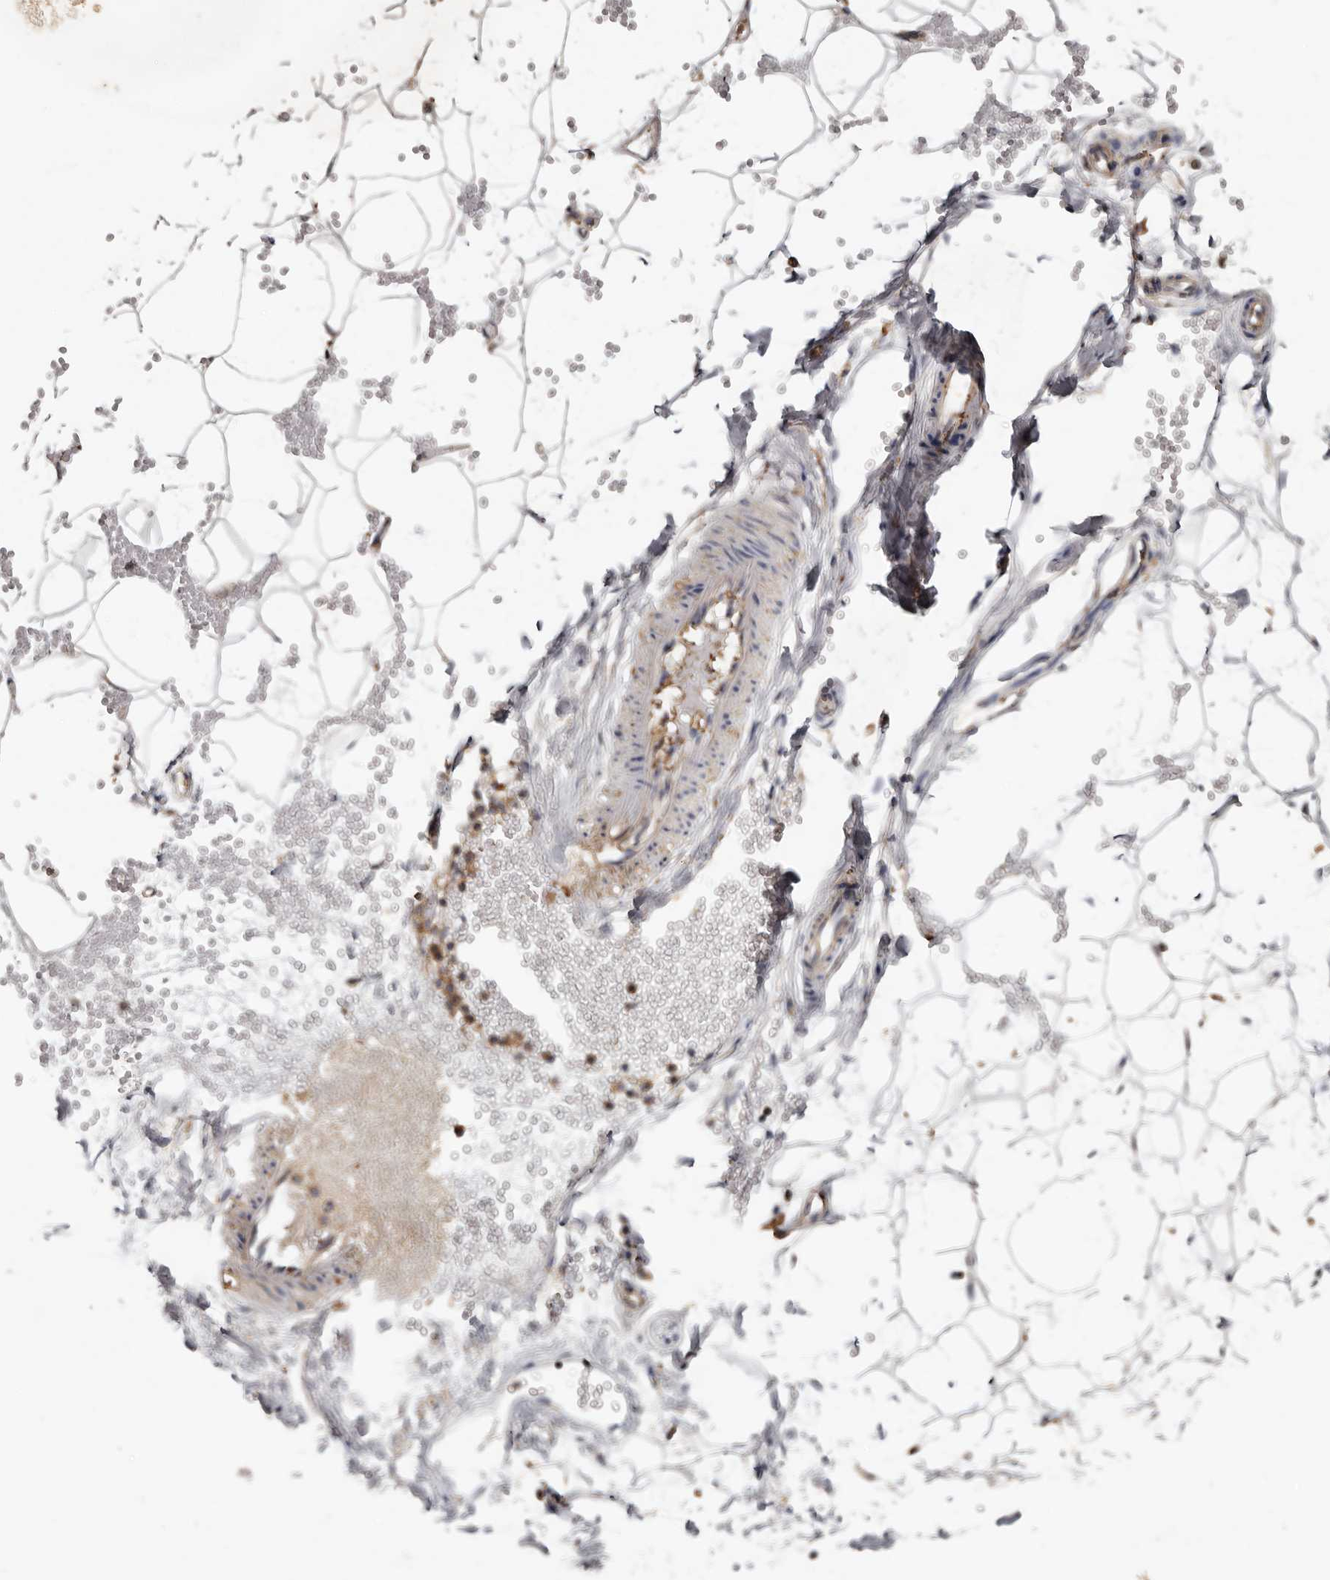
{"staining": {"intensity": "negative", "quantity": "none", "location": "none"}, "tissue": "adipose tissue", "cell_type": "Adipocytes", "image_type": "normal", "snomed": [{"axis": "morphology", "description": "Normal tissue, NOS"}, {"axis": "topography", "description": "Breast"}], "caption": "DAB (3,3'-diaminobenzidine) immunohistochemical staining of benign human adipose tissue shows no significant expression in adipocytes.", "gene": "KIF26B", "patient": {"sex": "female", "age": 23}}